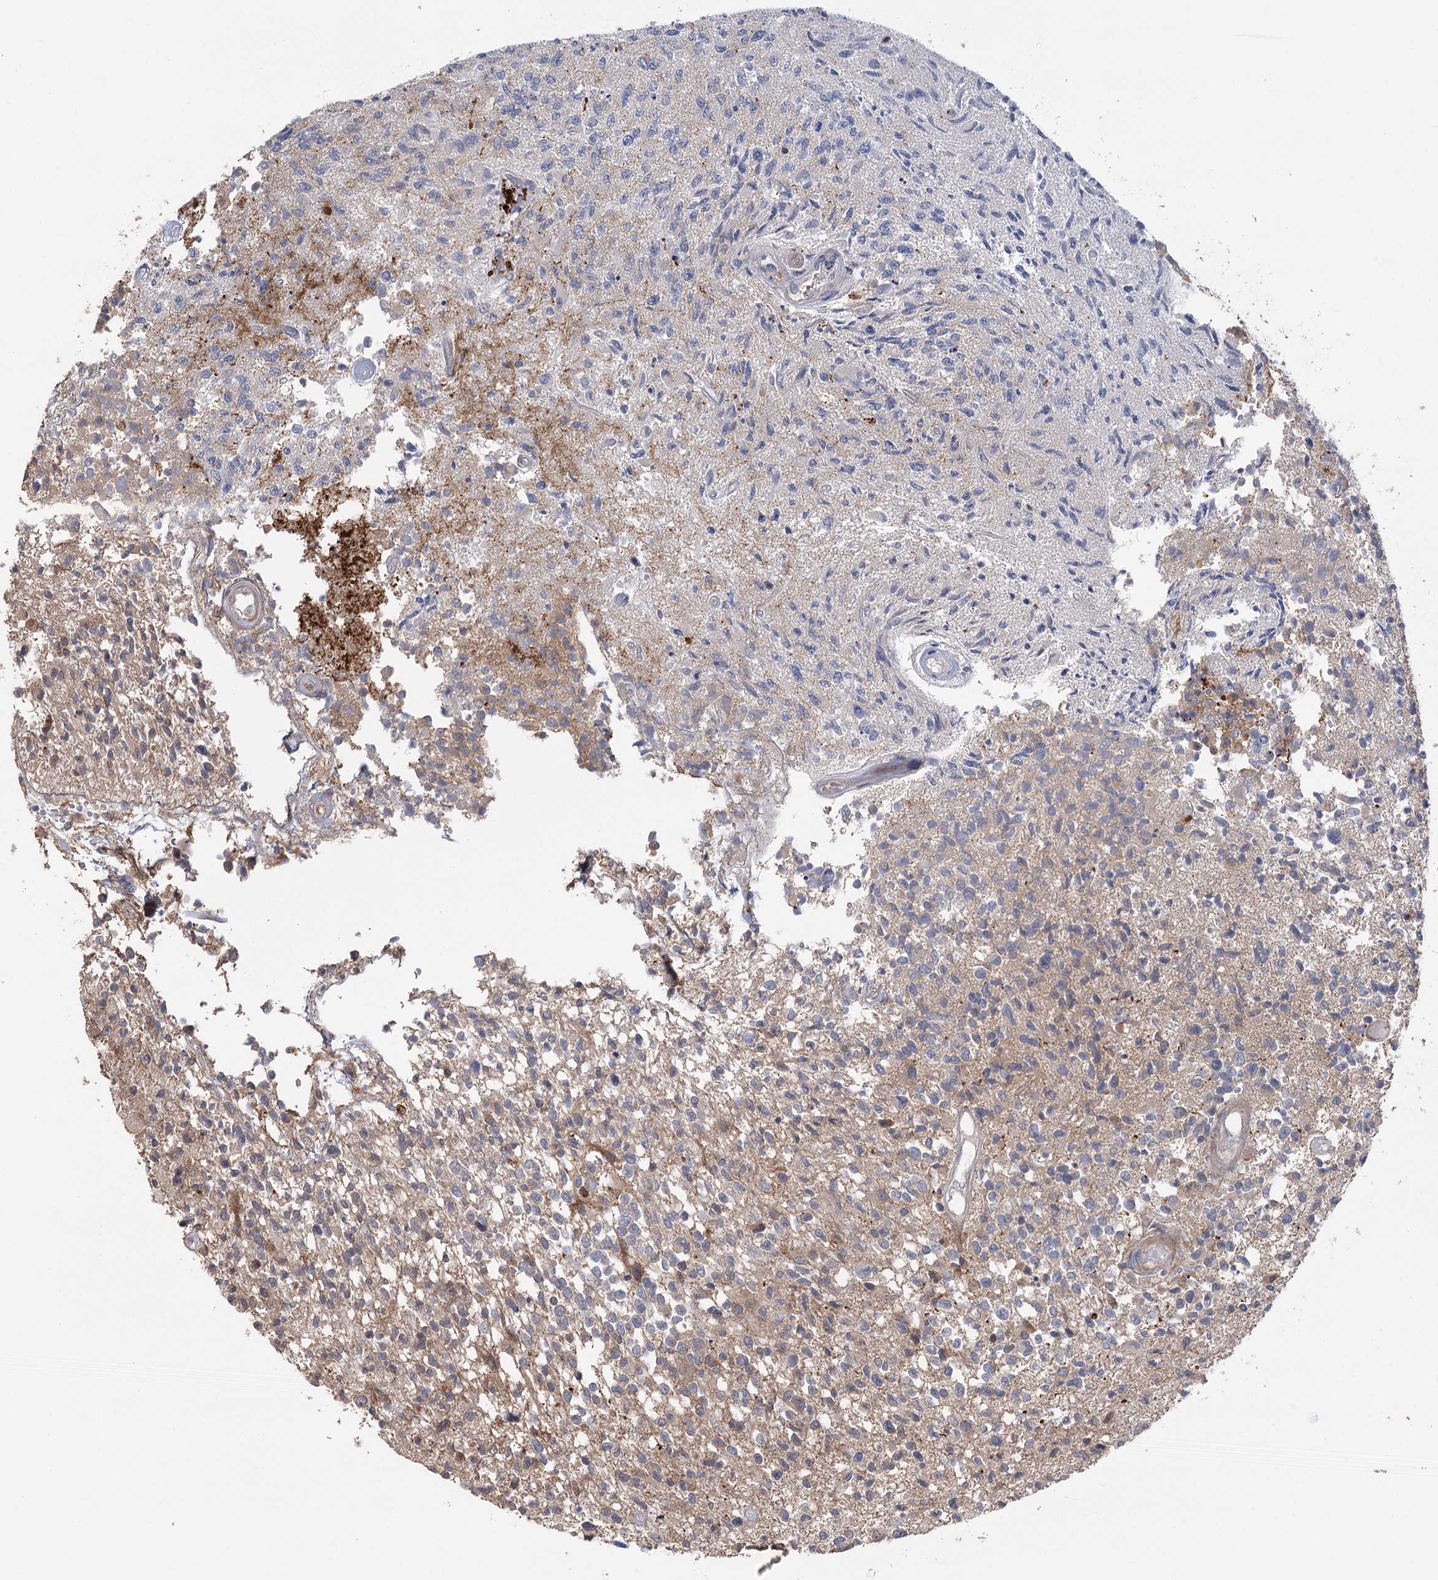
{"staining": {"intensity": "negative", "quantity": "none", "location": "none"}, "tissue": "glioma", "cell_type": "Tumor cells", "image_type": "cancer", "snomed": [{"axis": "morphology", "description": "Glioma, malignant, High grade"}, {"axis": "morphology", "description": "Glioblastoma, NOS"}, {"axis": "topography", "description": "Brain"}], "caption": "Immunohistochemical staining of glioma demonstrates no significant staining in tumor cells.", "gene": "KCNN2", "patient": {"sex": "male", "age": 60}}